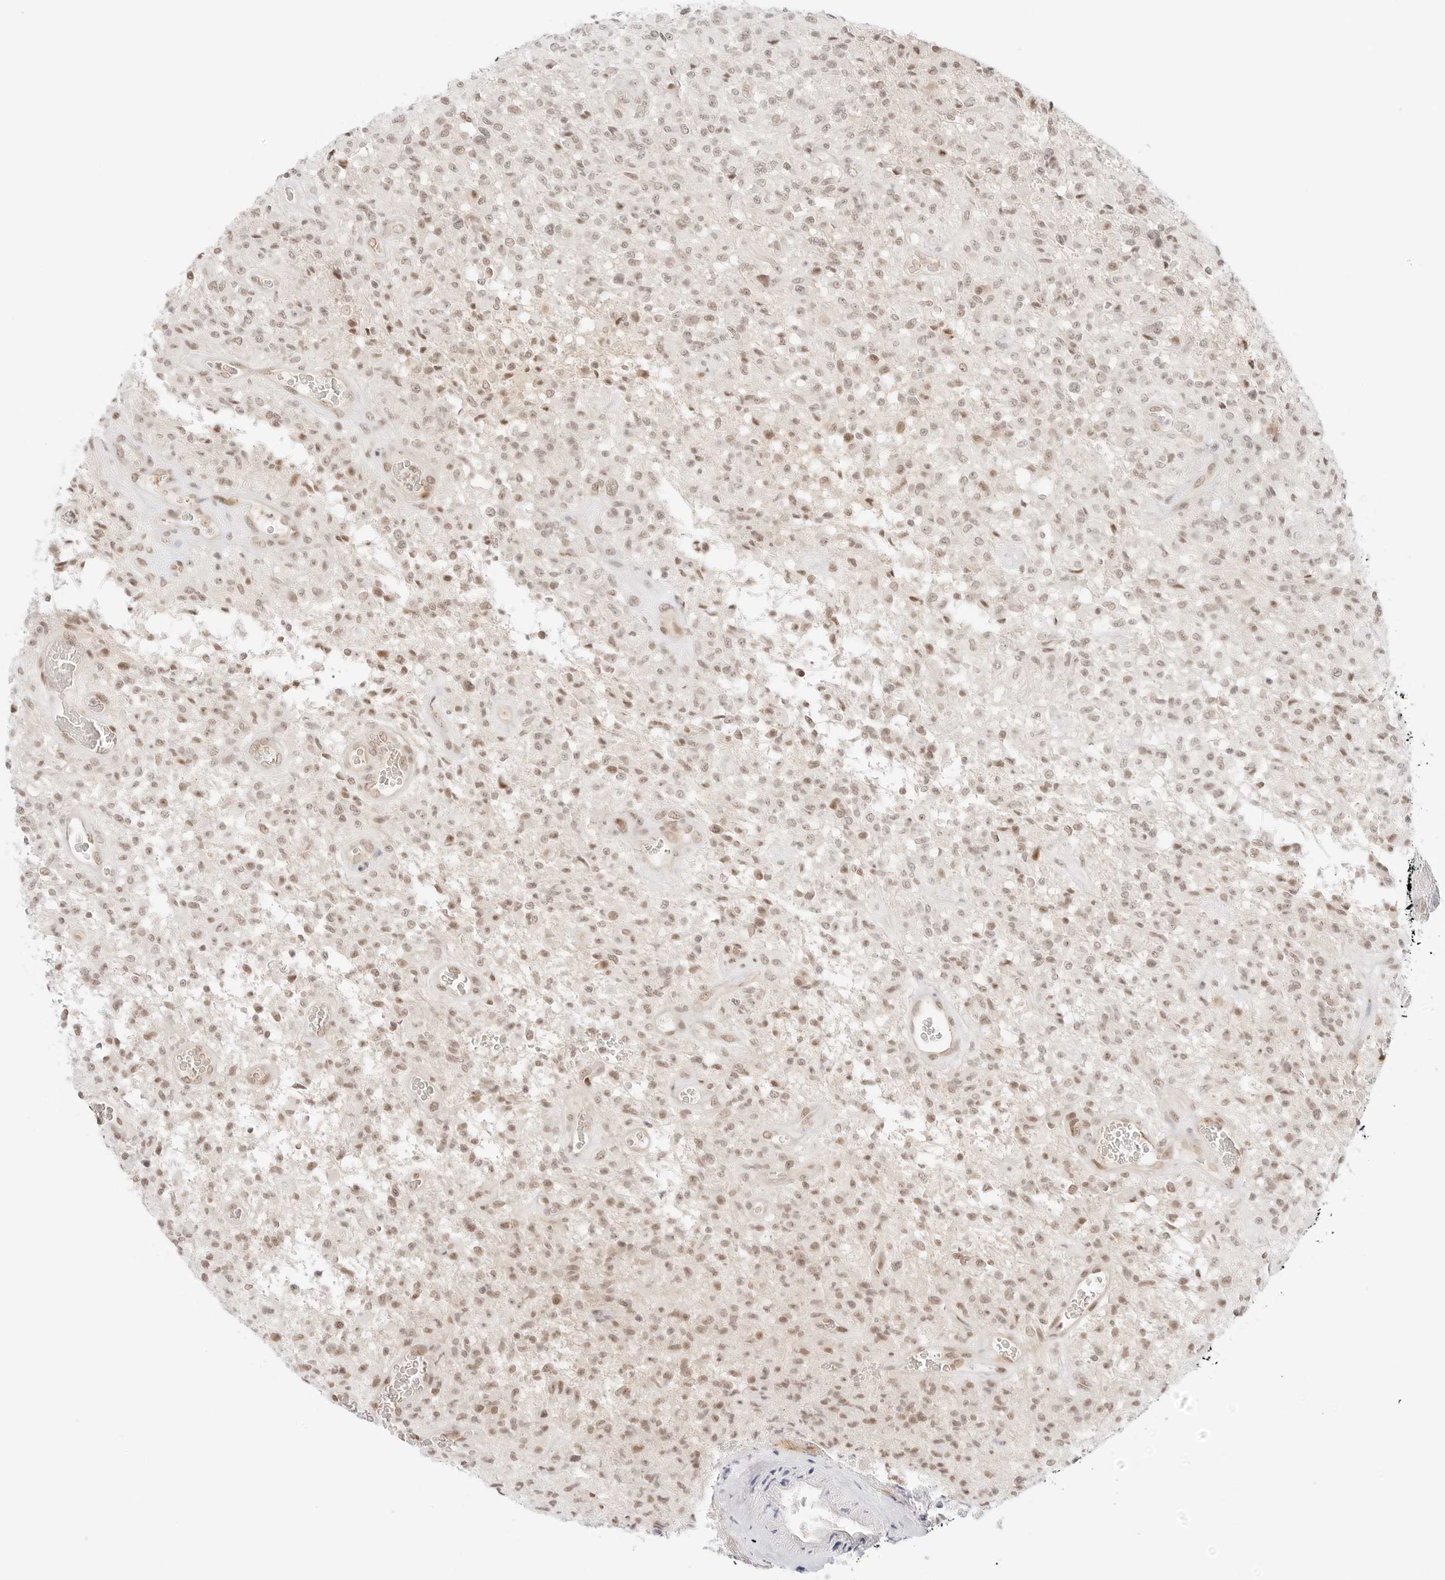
{"staining": {"intensity": "weak", "quantity": "25%-75%", "location": "nuclear"}, "tissue": "glioma", "cell_type": "Tumor cells", "image_type": "cancer", "snomed": [{"axis": "morphology", "description": "Glioma, malignant, High grade"}, {"axis": "topography", "description": "Brain"}], "caption": "The image displays immunohistochemical staining of glioma. There is weak nuclear expression is appreciated in about 25%-75% of tumor cells.", "gene": "ITGA6", "patient": {"sex": "female", "age": 57}}